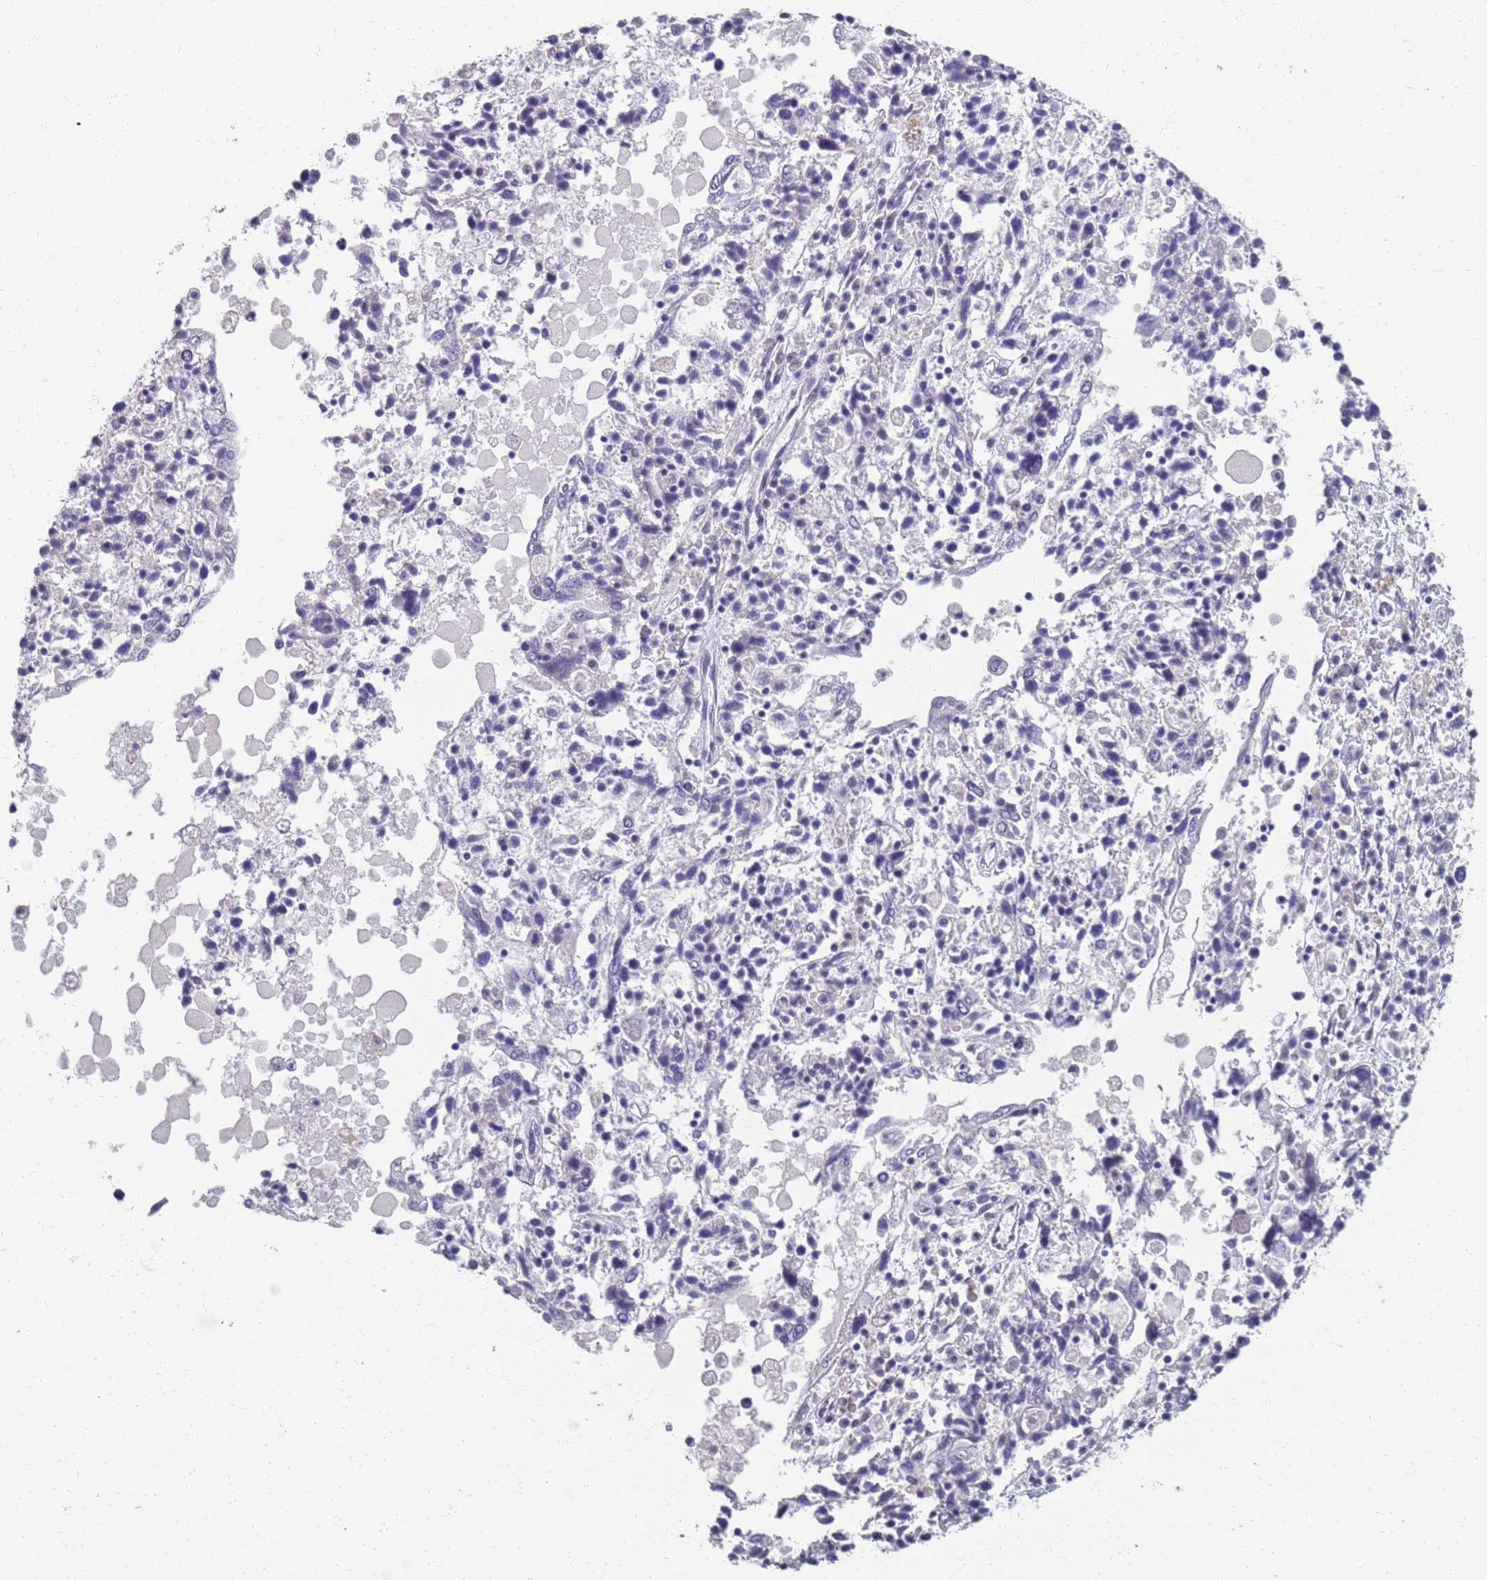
{"staining": {"intensity": "negative", "quantity": "none", "location": "none"}, "tissue": "ovarian cancer", "cell_type": "Tumor cells", "image_type": "cancer", "snomed": [{"axis": "morphology", "description": "Carcinoma, endometroid"}, {"axis": "topography", "description": "Ovary"}], "caption": "Ovarian endometroid carcinoma was stained to show a protein in brown. There is no significant positivity in tumor cells. (Immunohistochemistry (ihc), brightfield microscopy, high magnification).", "gene": "SAMD1", "patient": {"sex": "female", "age": 62}}